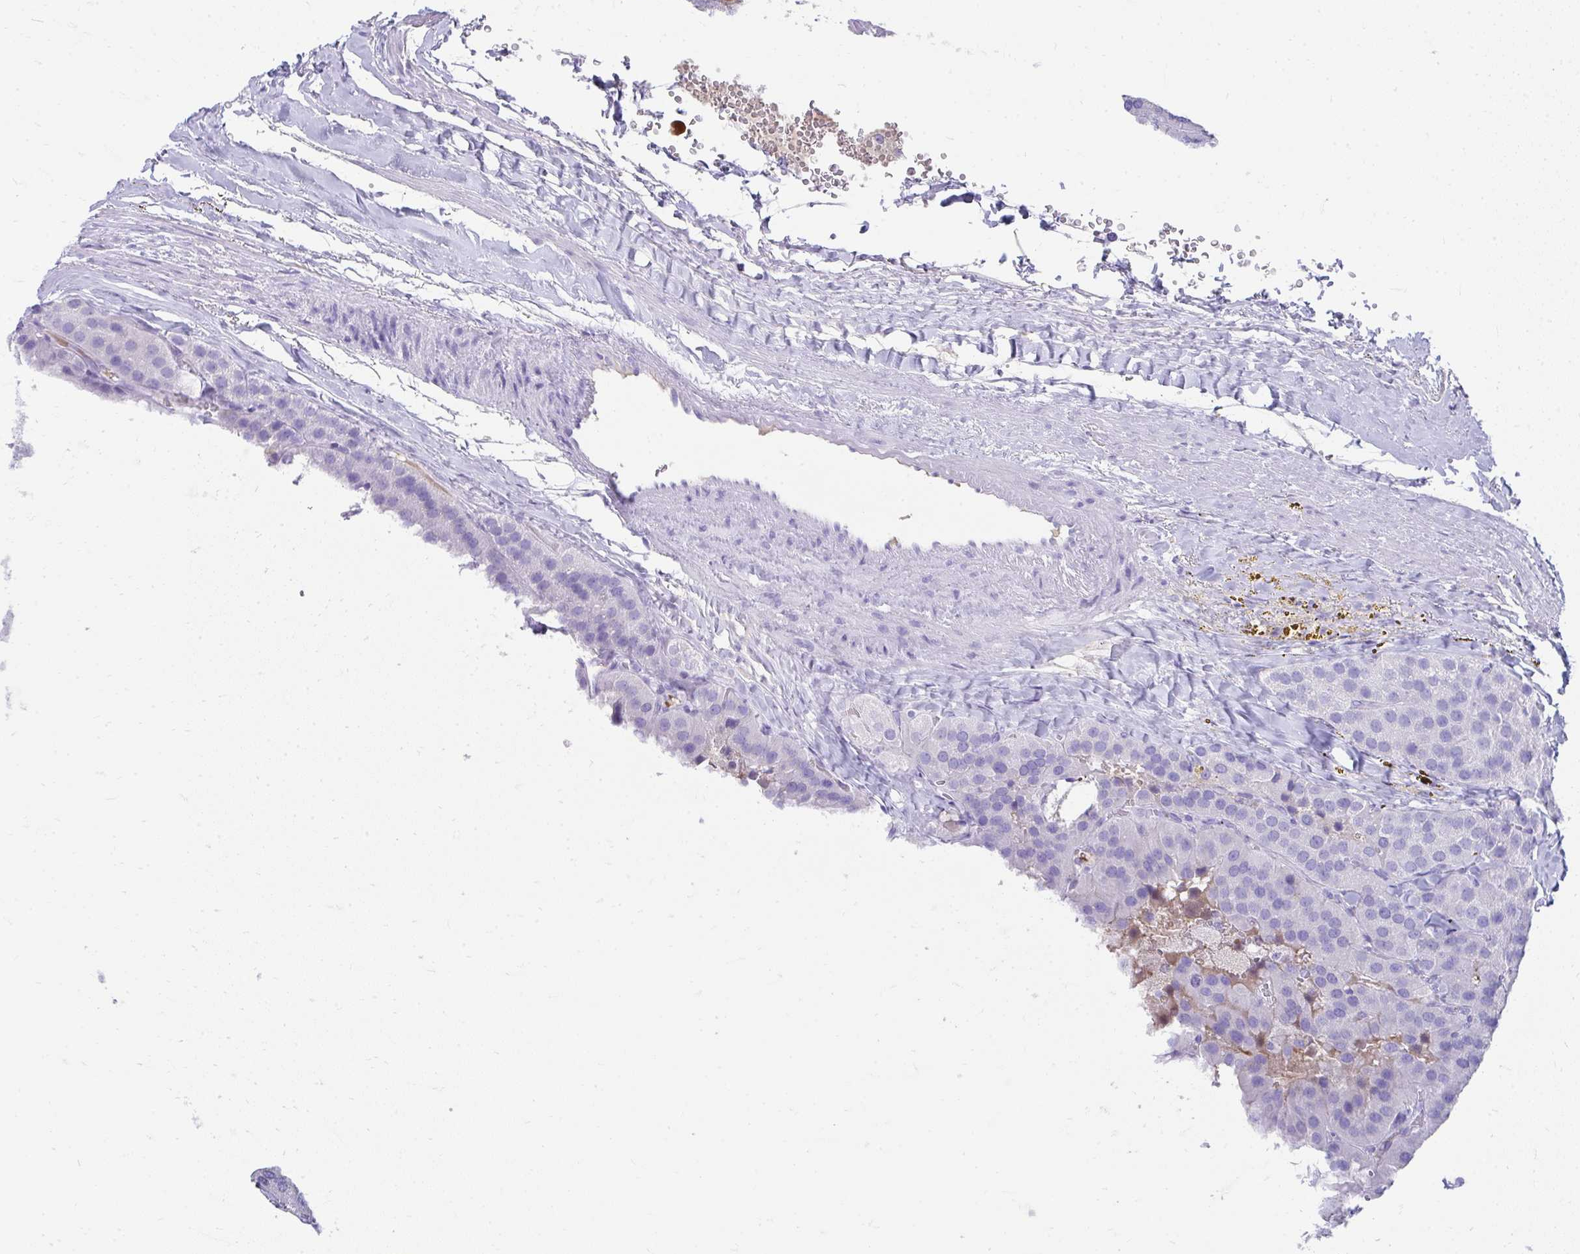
{"staining": {"intensity": "negative", "quantity": "none", "location": "none"}, "tissue": "parathyroid gland", "cell_type": "Glandular cells", "image_type": "normal", "snomed": [{"axis": "morphology", "description": "Normal tissue, NOS"}, {"axis": "morphology", "description": "Adenoma, NOS"}, {"axis": "topography", "description": "Parathyroid gland"}], "caption": "This is an immunohistochemistry (IHC) histopathology image of unremarkable human parathyroid gland. There is no staining in glandular cells.", "gene": "TNNT1", "patient": {"sex": "female", "age": 86}}